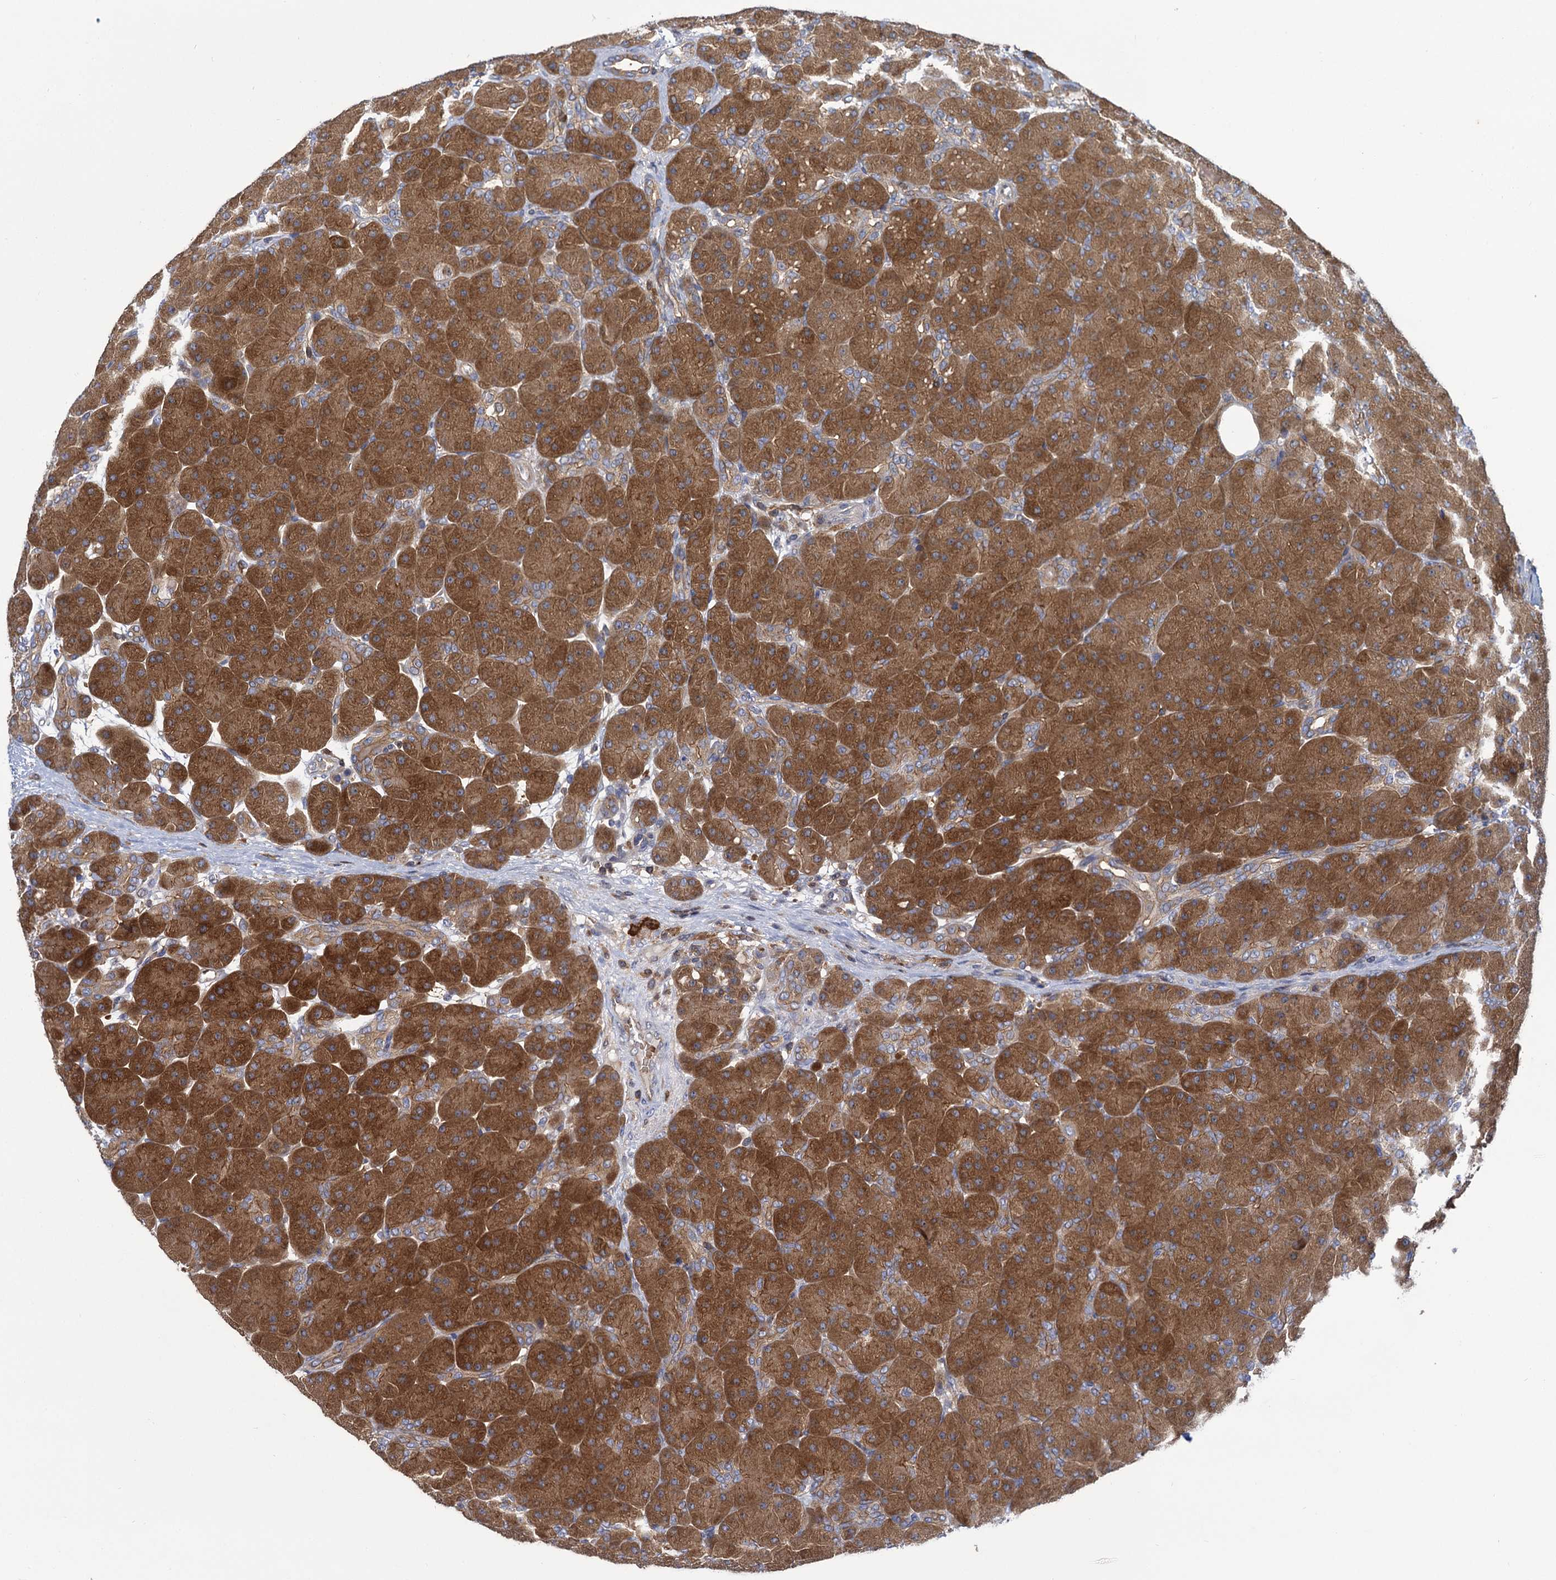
{"staining": {"intensity": "strong", "quantity": ">75%", "location": "cytoplasmic/membranous"}, "tissue": "pancreas", "cell_type": "Exocrine glandular cells", "image_type": "normal", "snomed": [{"axis": "morphology", "description": "Normal tissue, NOS"}, {"axis": "topography", "description": "Pancreas"}], "caption": "Protein analysis of benign pancreas displays strong cytoplasmic/membranous staining in about >75% of exocrine glandular cells.", "gene": "GCLC", "patient": {"sex": "male", "age": 66}}